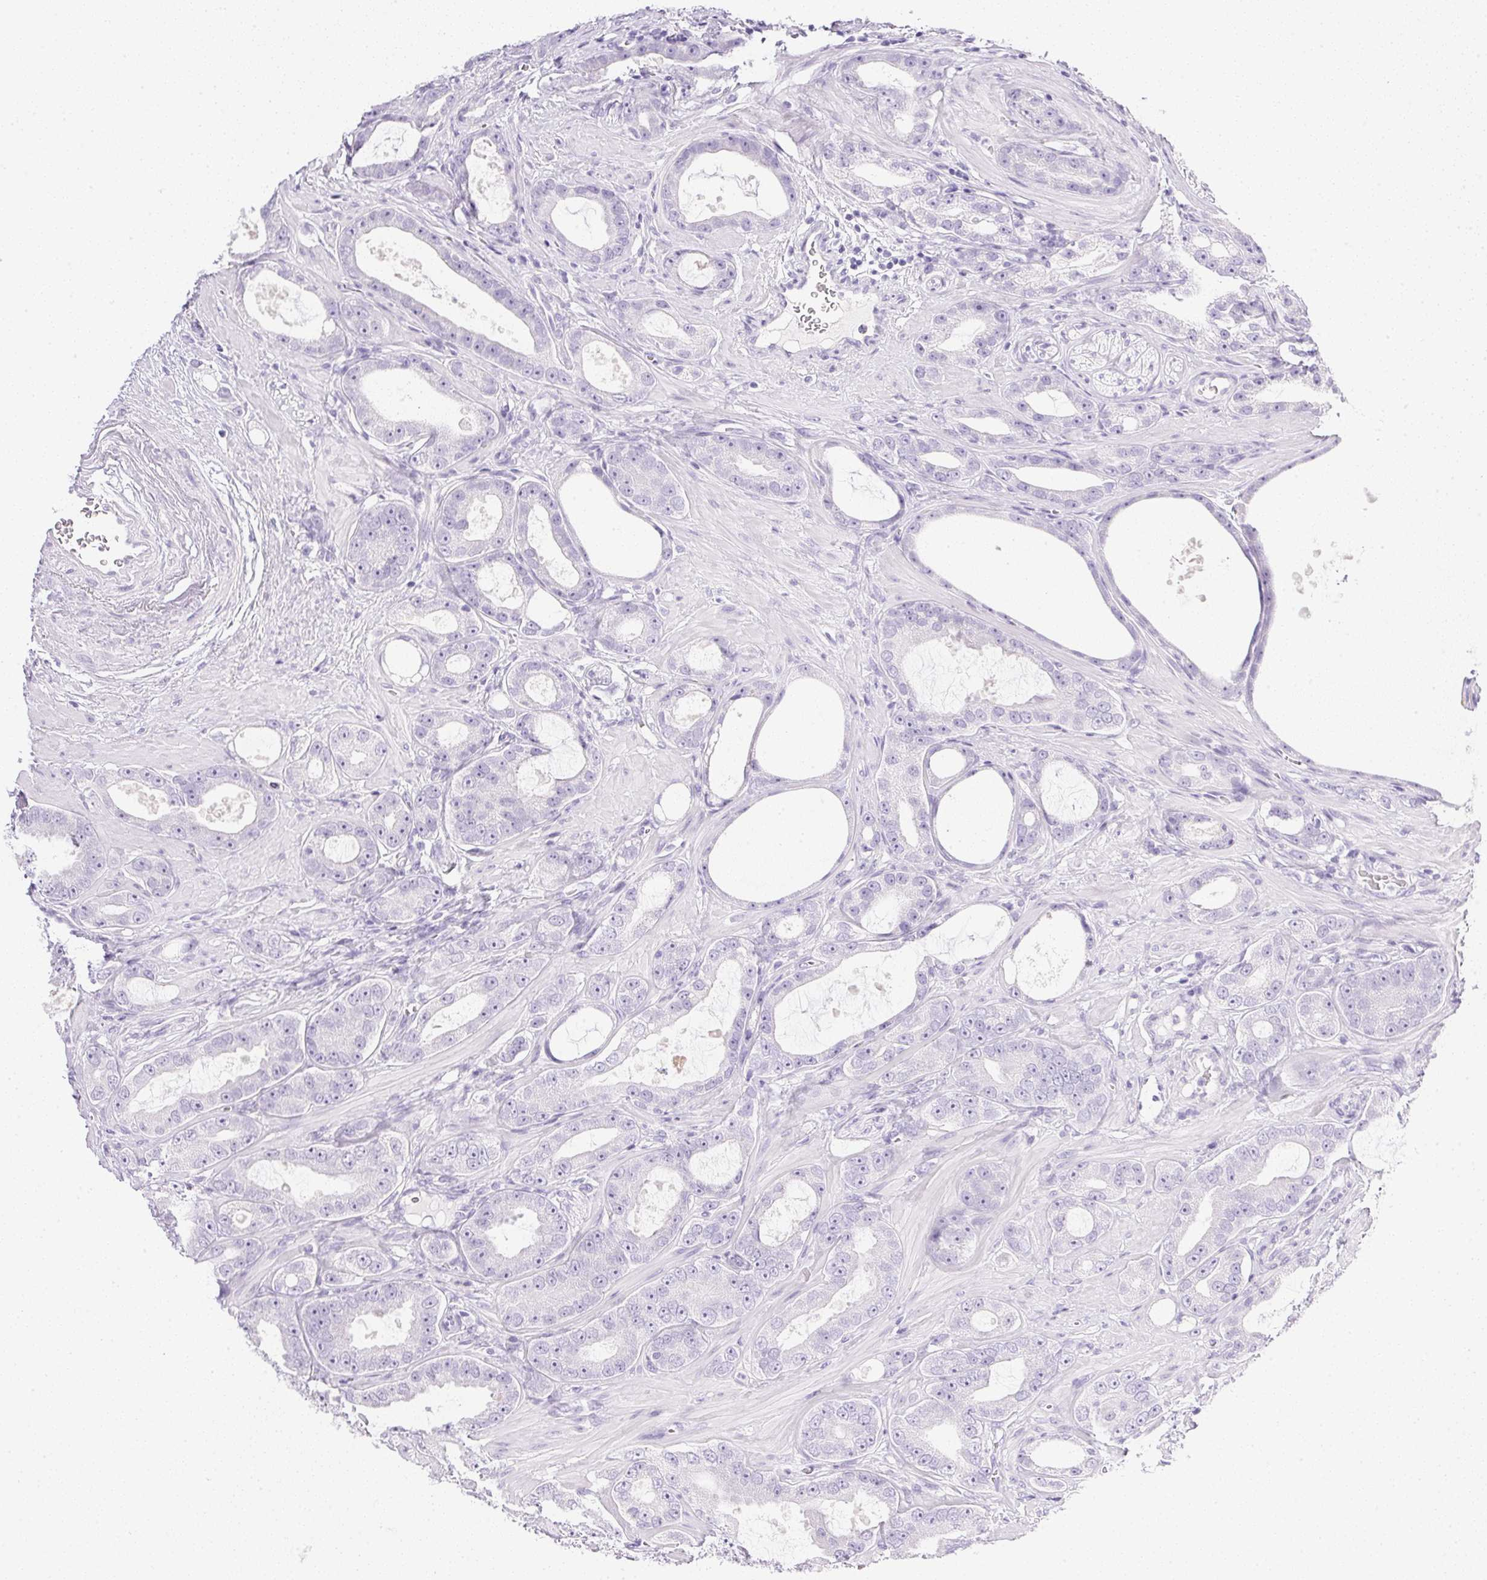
{"staining": {"intensity": "negative", "quantity": "none", "location": "none"}, "tissue": "prostate cancer", "cell_type": "Tumor cells", "image_type": "cancer", "snomed": [{"axis": "morphology", "description": "Adenocarcinoma, High grade"}, {"axis": "topography", "description": "Prostate"}], "caption": "Immunohistochemistry (IHC) photomicrograph of human prostate high-grade adenocarcinoma stained for a protein (brown), which demonstrates no staining in tumor cells.", "gene": "CPB1", "patient": {"sex": "male", "age": 65}}